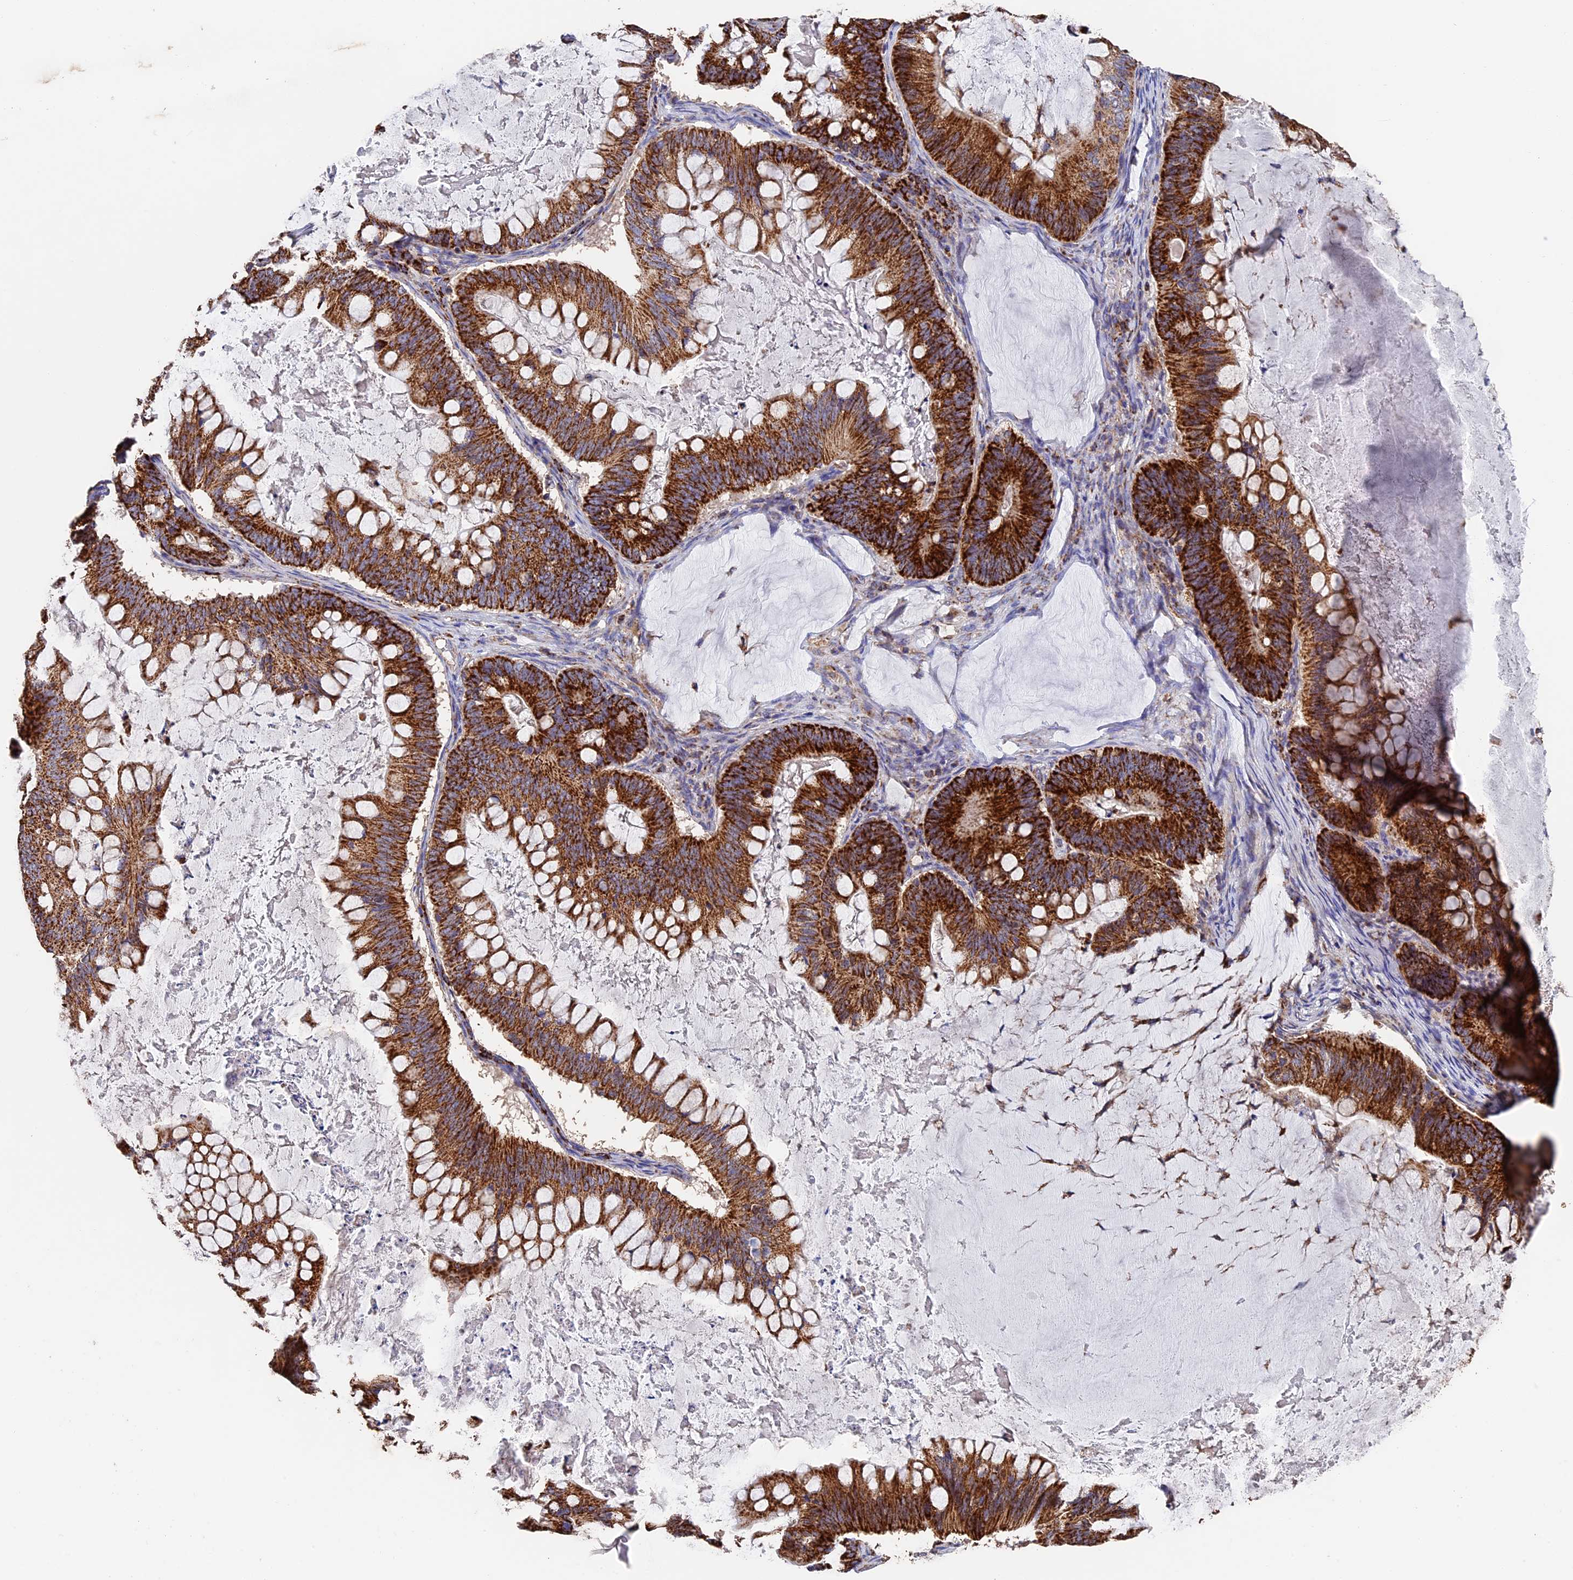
{"staining": {"intensity": "strong", "quantity": ">75%", "location": "cytoplasmic/membranous"}, "tissue": "ovarian cancer", "cell_type": "Tumor cells", "image_type": "cancer", "snomed": [{"axis": "morphology", "description": "Cystadenocarcinoma, mucinous, NOS"}, {"axis": "topography", "description": "Ovary"}], "caption": "The photomicrograph demonstrates staining of ovarian mucinous cystadenocarcinoma, revealing strong cytoplasmic/membranous protein staining (brown color) within tumor cells. (brown staining indicates protein expression, while blue staining denotes nuclei).", "gene": "ADAT1", "patient": {"sex": "female", "age": 61}}